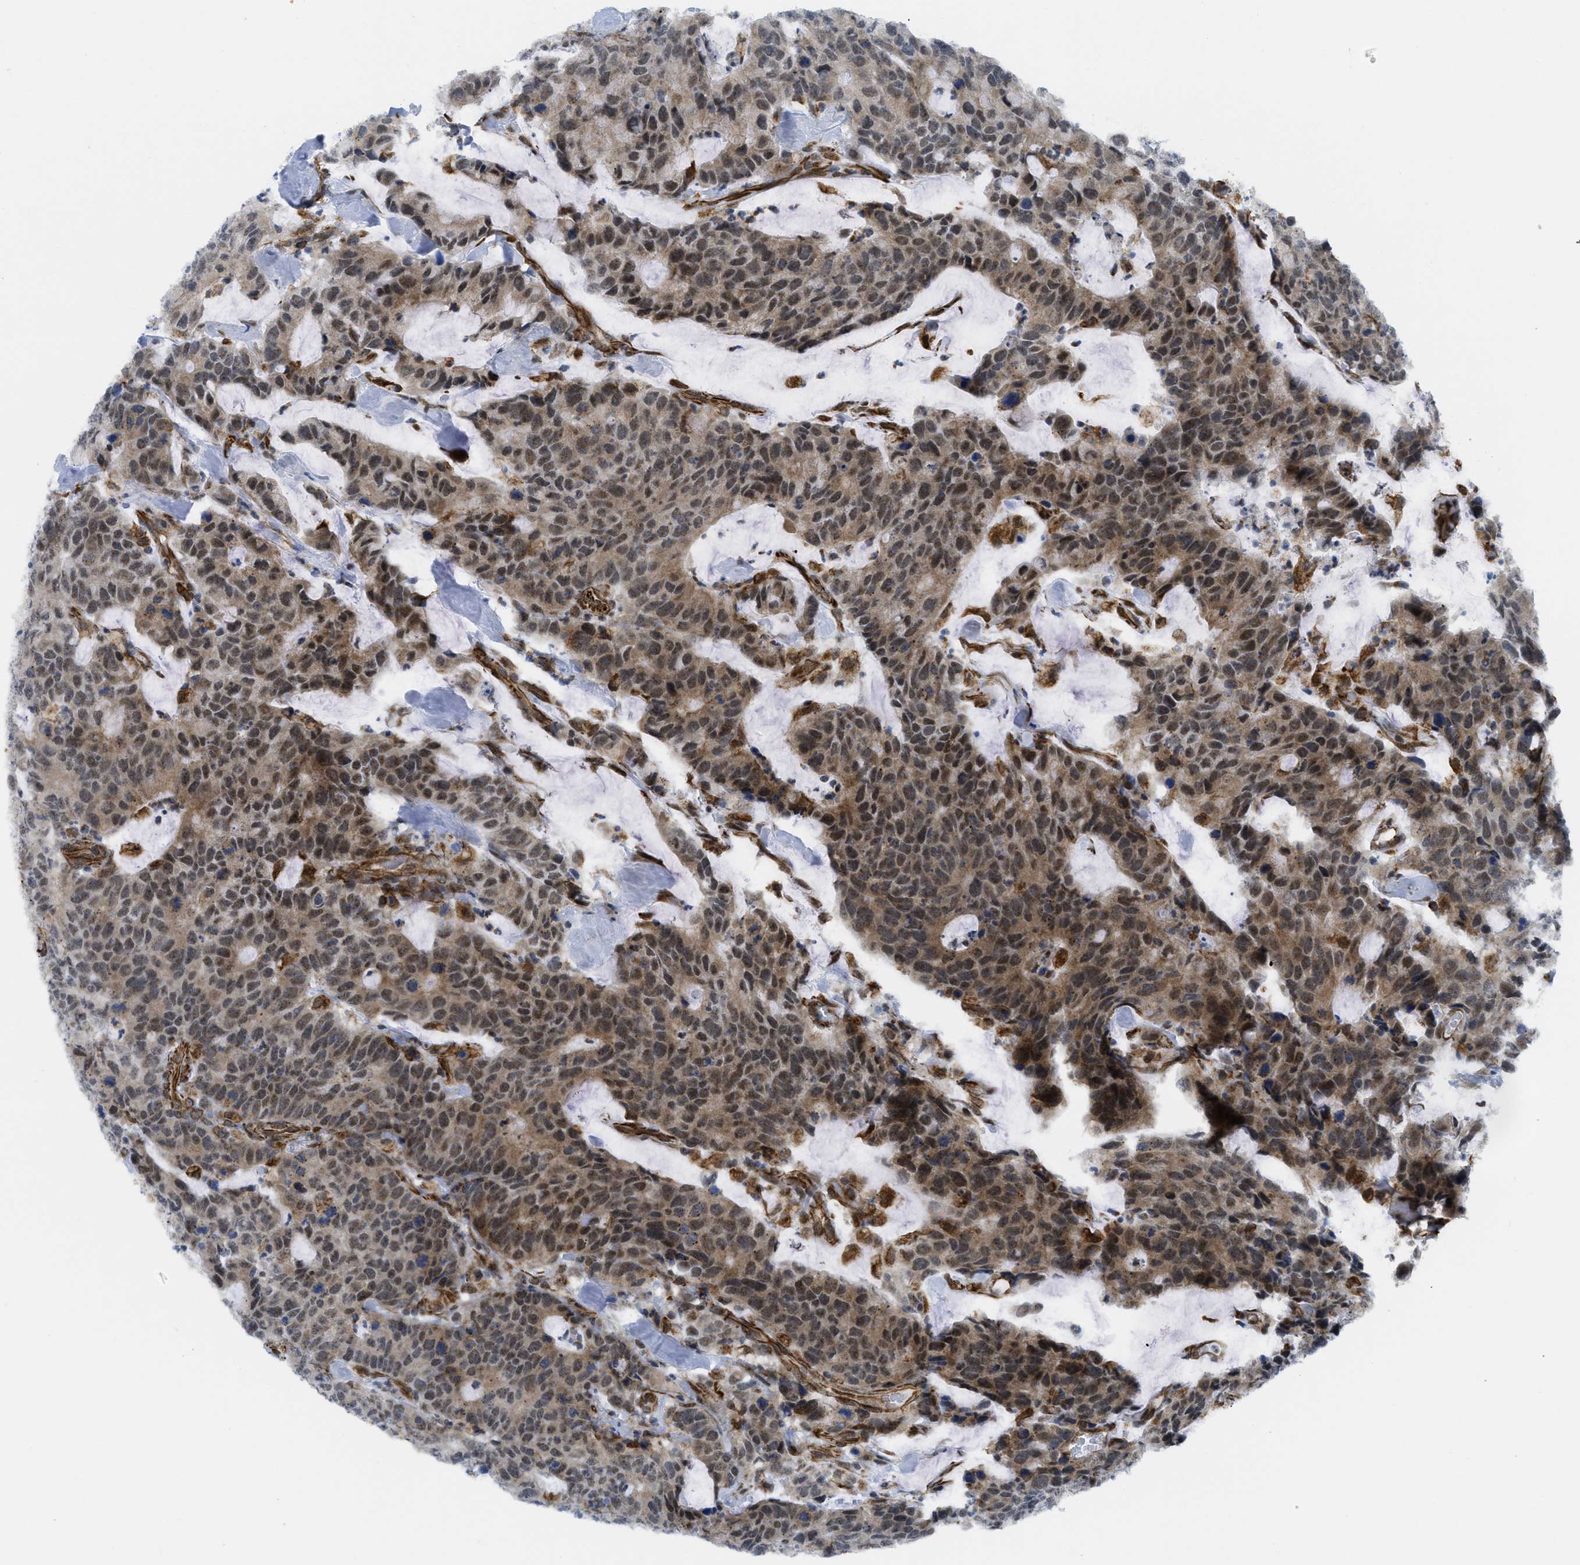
{"staining": {"intensity": "moderate", "quantity": ">75%", "location": "cytoplasmic/membranous,nuclear"}, "tissue": "colorectal cancer", "cell_type": "Tumor cells", "image_type": "cancer", "snomed": [{"axis": "morphology", "description": "Adenocarcinoma, NOS"}, {"axis": "topography", "description": "Colon"}], "caption": "The histopathology image demonstrates a brown stain indicating the presence of a protein in the cytoplasmic/membranous and nuclear of tumor cells in colorectal cancer (adenocarcinoma).", "gene": "LRRC8B", "patient": {"sex": "female", "age": 86}}